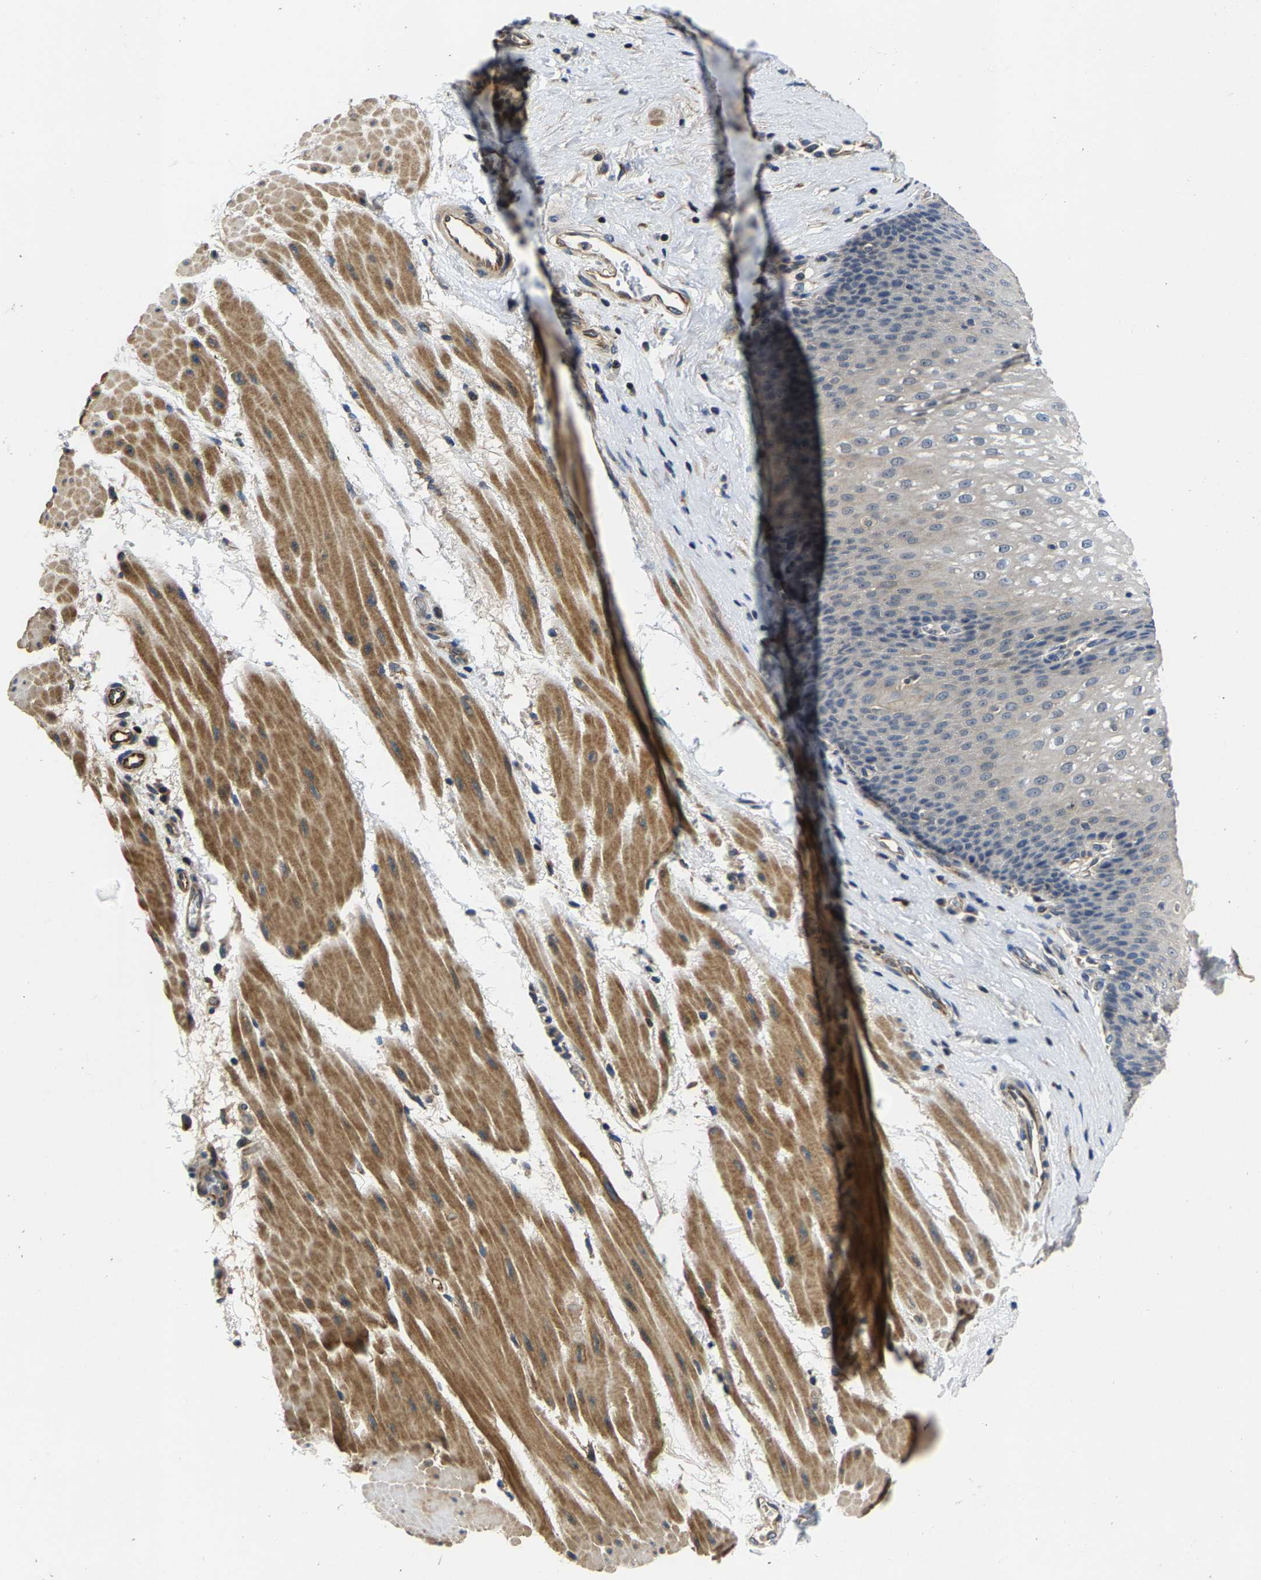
{"staining": {"intensity": "weak", "quantity": "<25%", "location": "cytoplasmic/membranous"}, "tissue": "esophagus", "cell_type": "Squamous epithelial cells", "image_type": "normal", "snomed": [{"axis": "morphology", "description": "Normal tissue, NOS"}, {"axis": "topography", "description": "Esophagus"}], "caption": "Immunohistochemistry (IHC) of benign human esophagus reveals no expression in squamous epithelial cells. (Brightfield microscopy of DAB immunohistochemistry (IHC) at high magnification).", "gene": "AGBL3", "patient": {"sex": "male", "age": 48}}